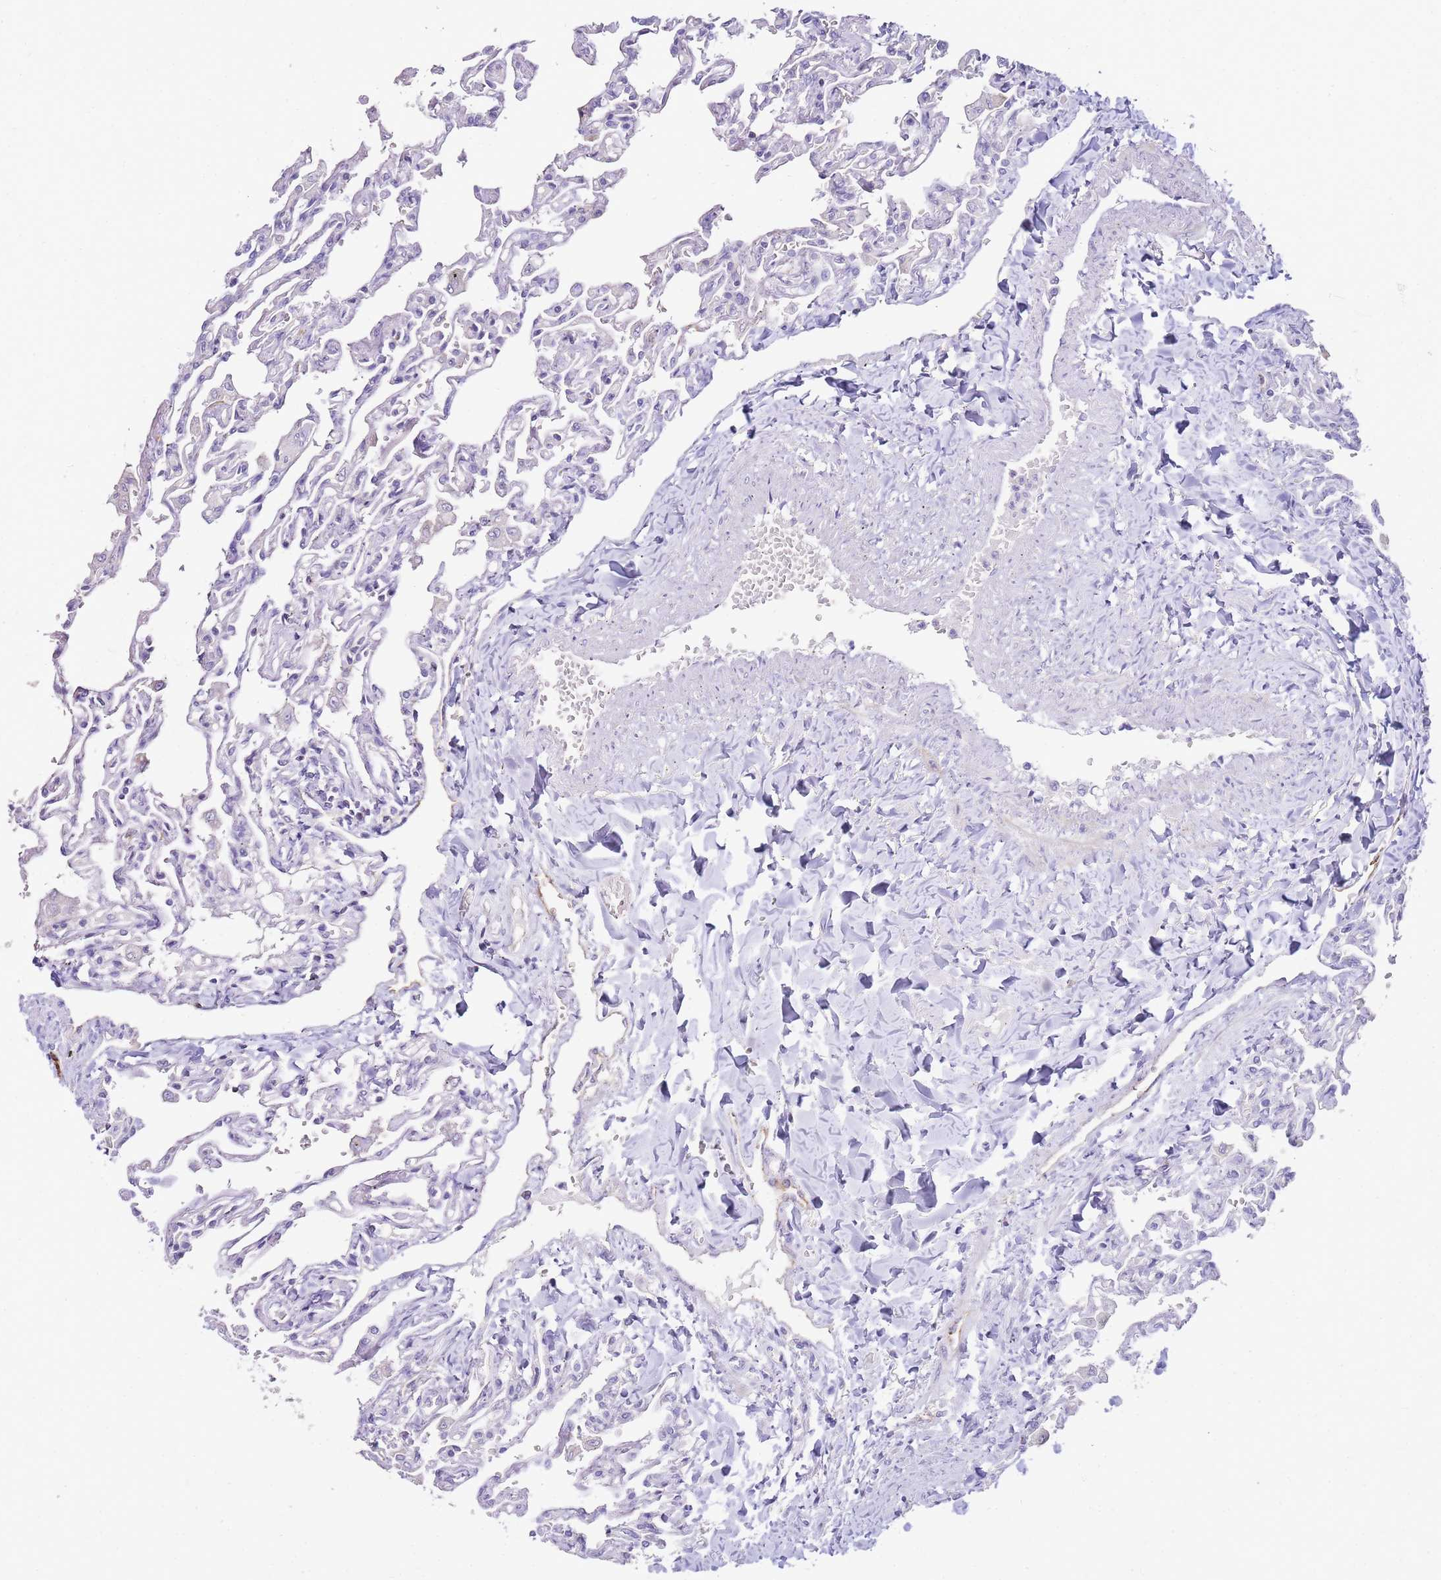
{"staining": {"intensity": "negative", "quantity": "none", "location": "none"}, "tissue": "lung", "cell_type": "Alveolar cells", "image_type": "normal", "snomed": [{"axis": "morphology", "description": "Normal tissue, NOS"}, {"axis": "topography", "description": "Lung"}], "caption": "Protein analysis of normal lung demonstrates no significant expression in alveolar cells. (Immunohistochemistry (ihc), brightfield microscopy, high magnification).", "gene": "DPP4", "patient": {"sex": "male", "age": 21}}